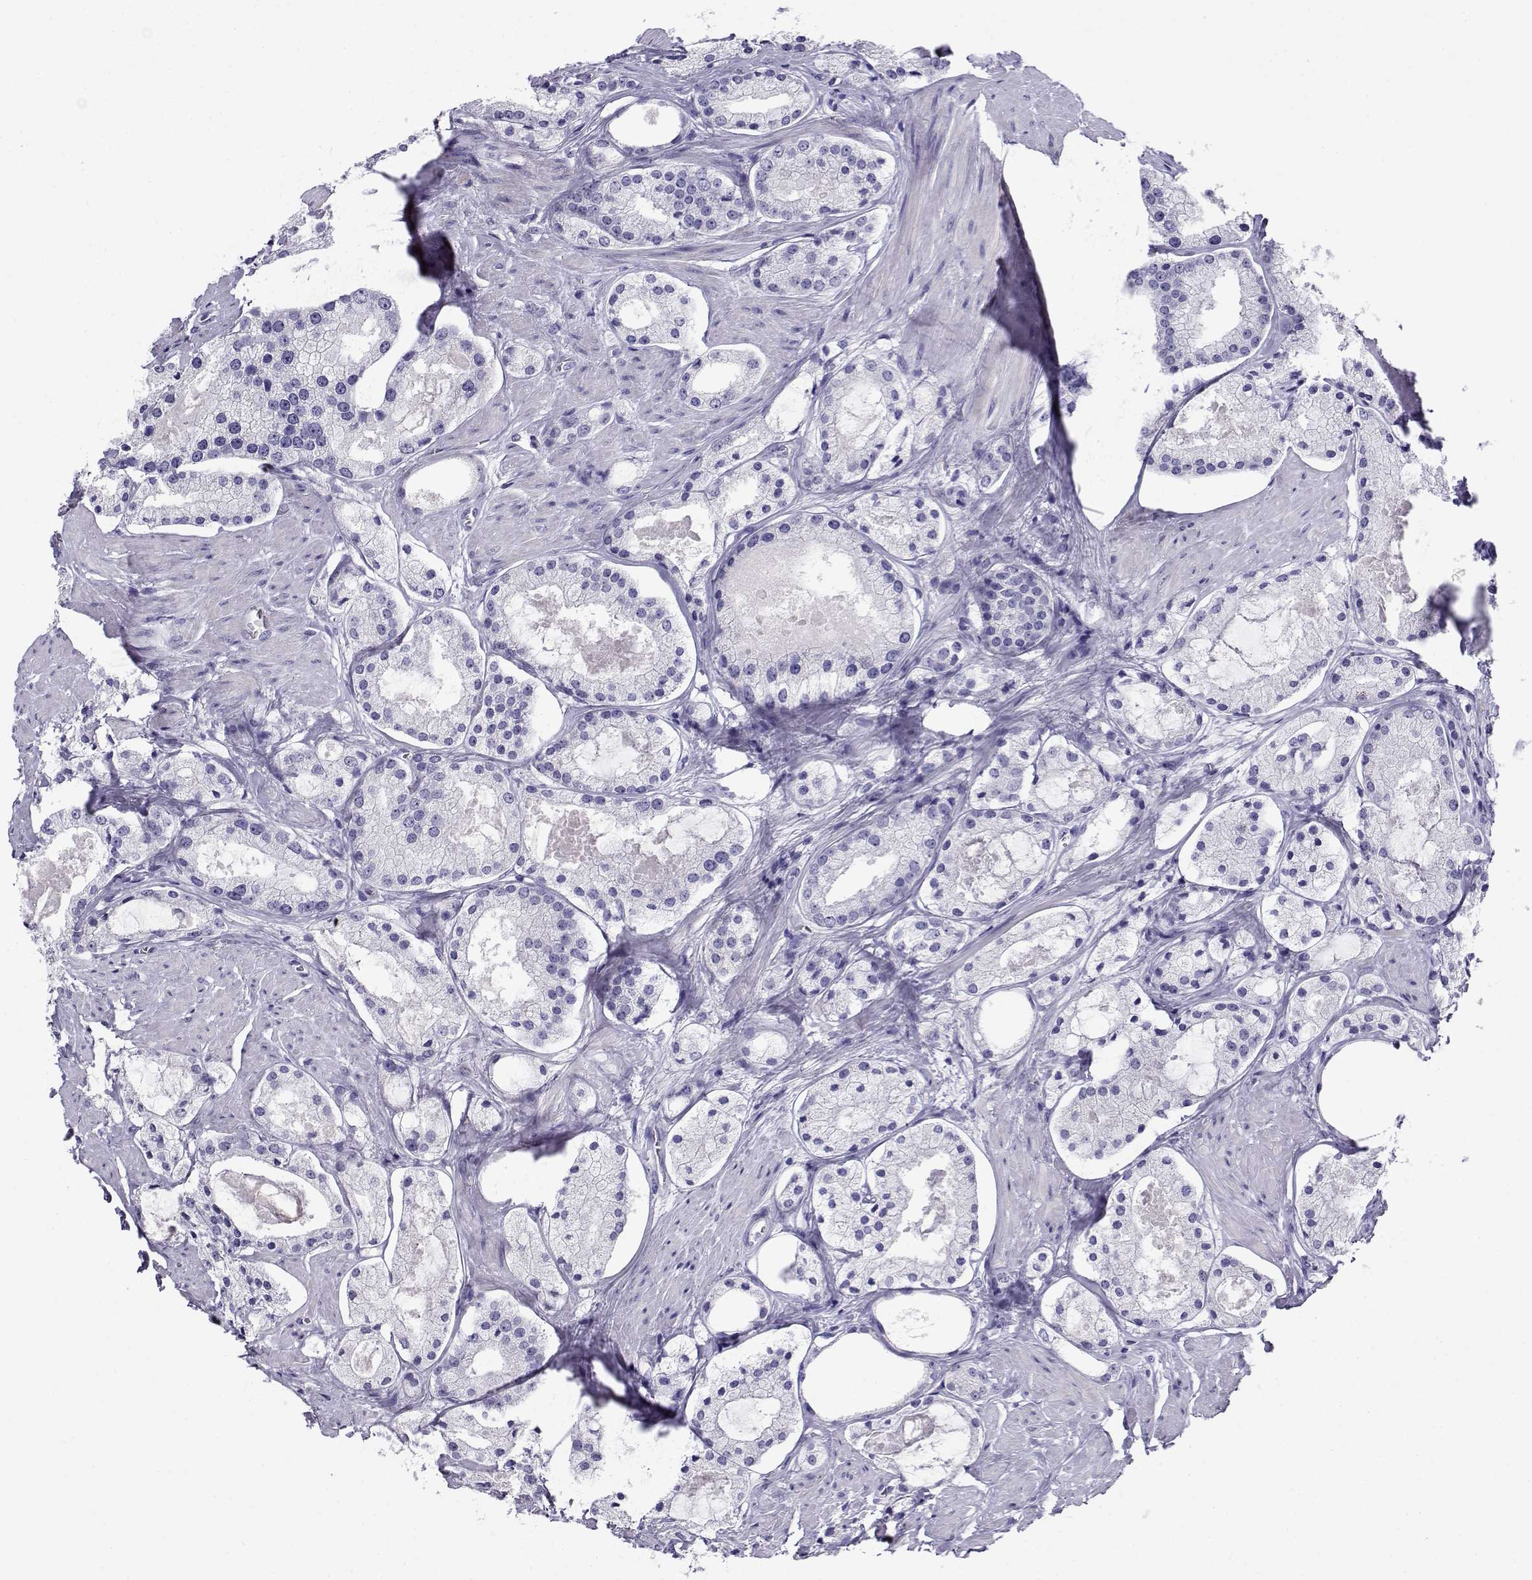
{"staining": {"intensity": "negative", "quantity": "none", "location": "none"}, "tissue": "prostate cancer", "cell_type": "Tumor cells", "image_type": "cancer", "snomed": [{"axis": "morphology", "description": "Adenocarcinoma, NOS"}, {"axis": "morphology", "description": "Adenocarcinoma, High grade"}, {"axis": "topography", "description": "Prostate"}], "caption": "Immunohistochemical staining of human prostate adenocarcinoma (high-grade) displays no significant positivity in tumor cells. (Immunohistochemistry (ihc), brightfield microscopy, high magnification).", "gene": "CABS1", "patient": {"sex": "male", "age": 64}}